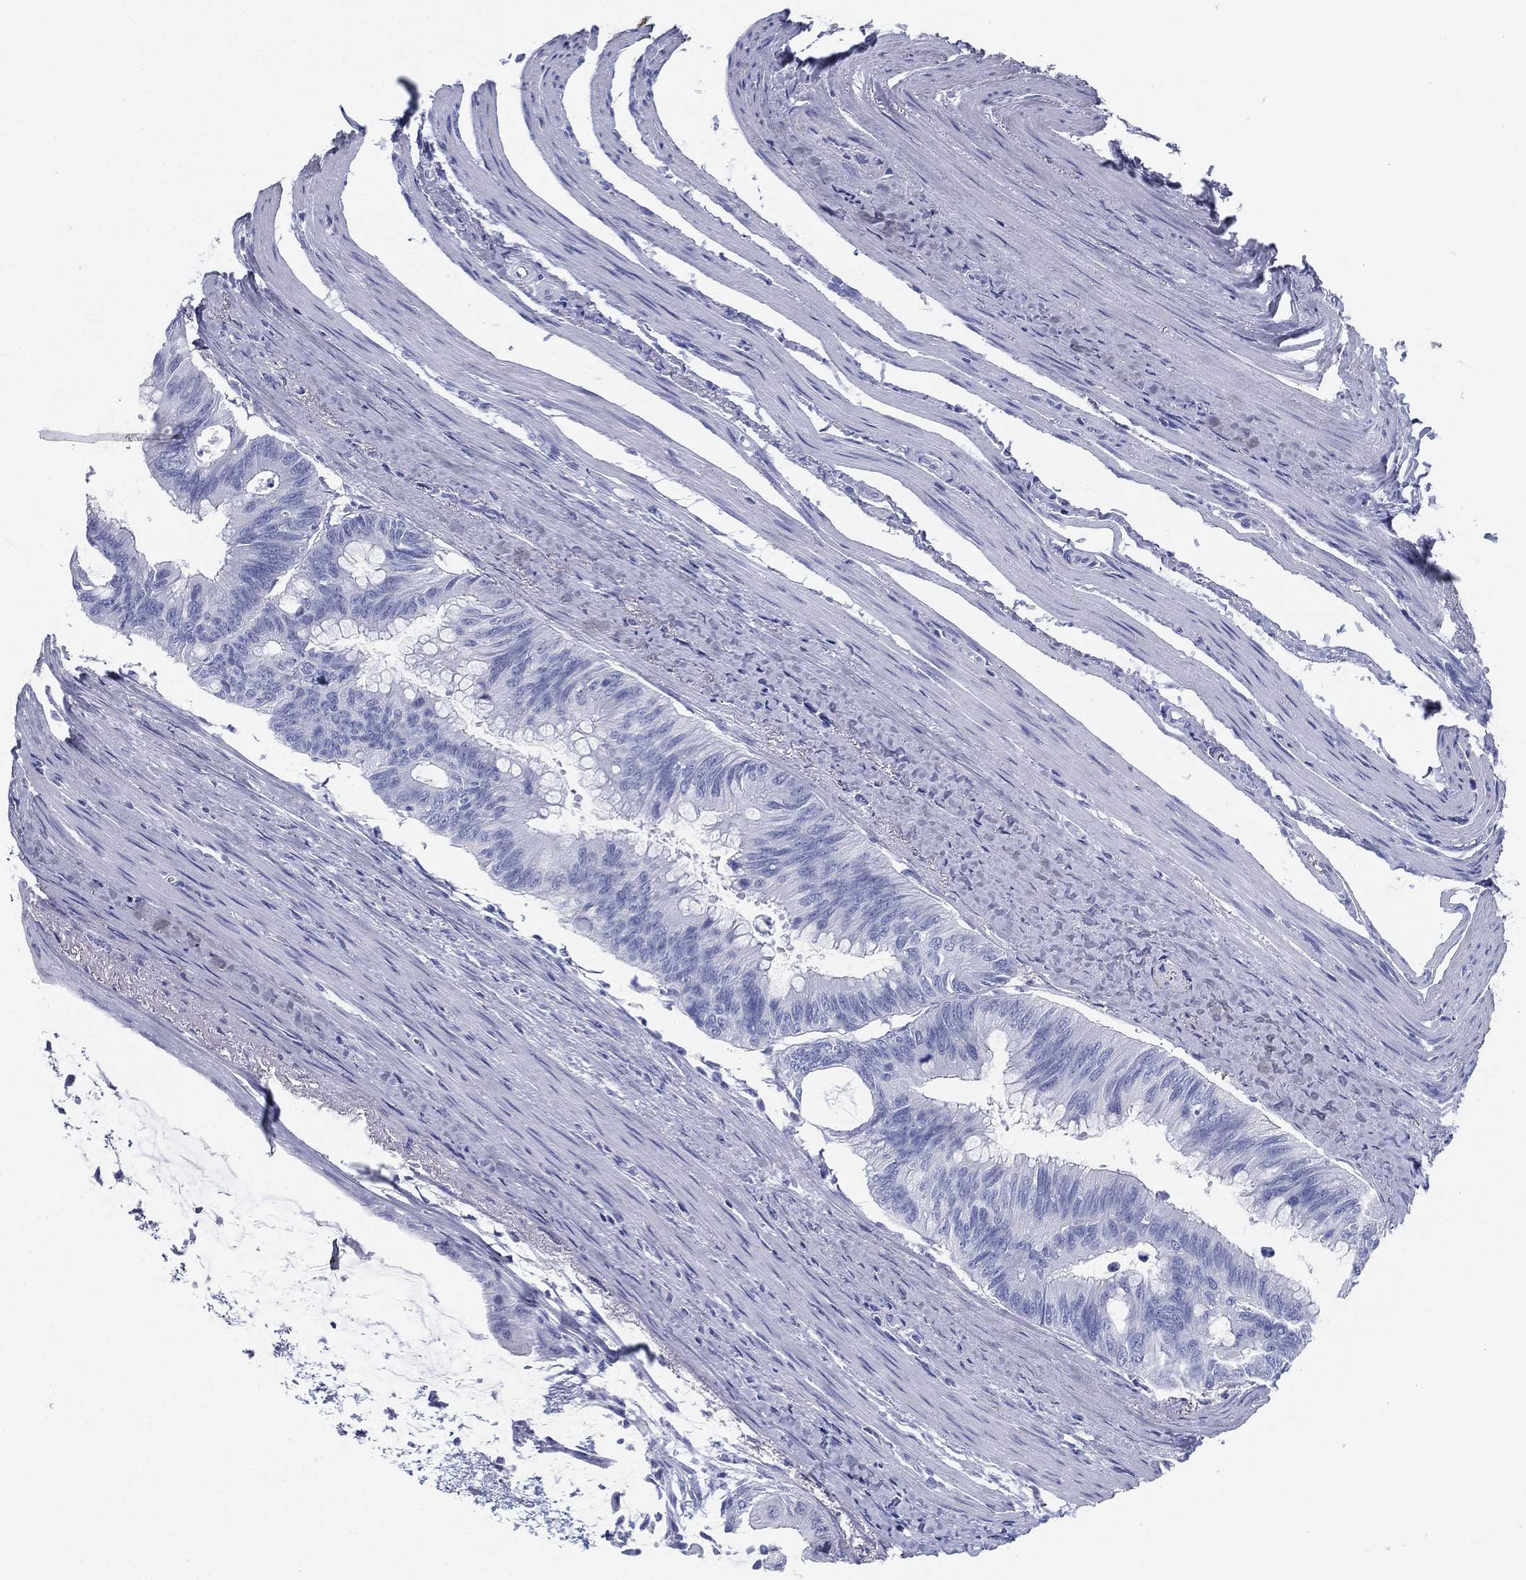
{"staining": {"intensity": "negative", "quantity": "none", "location": "none"}, "tissue": "colorectal cancer", "cell_type": "Tumor cells", "image_type": "cancer", "snomed": [{"axis": "morphology", "description": "Normal tissue, NOS"}, {"axis": "morphology", "description": "Adenocarcinoma, NOS"}, {"axis": "topography", "description": "Colon"}], "caption": "An image of colorectal adenocarcinoma stained for a protein displays no brown staining in tumor cells.", "gene": "TMEM252", "patient": {"sex": "male", "age": 65}}